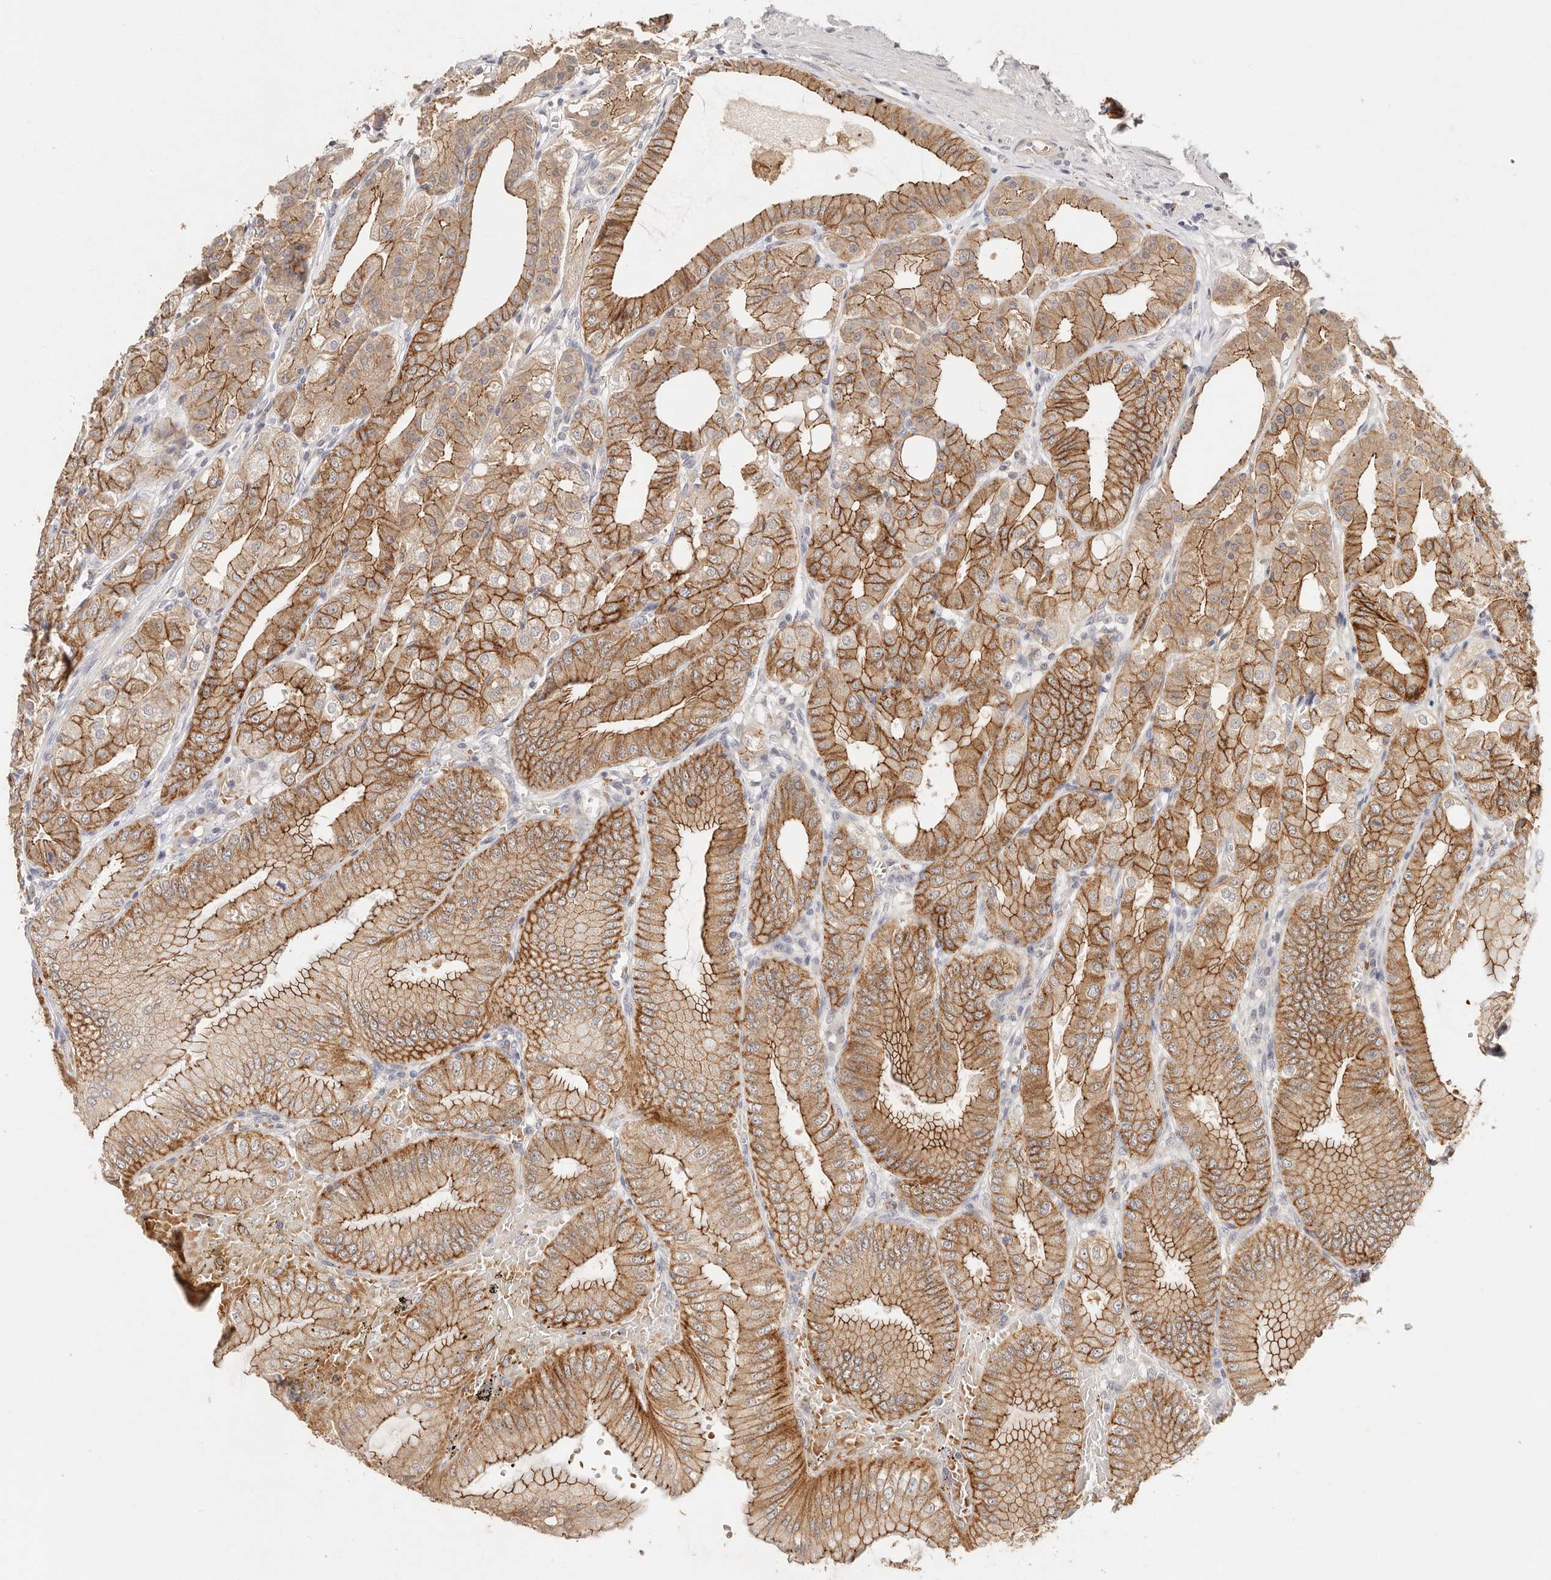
{"staining": {"intensity": "strong", "quantity": "25%-75%", "location": "cytoplasmic/membranous"}, "tissue": "stomach", "cell_type": "Glandular cells", "image_type": "normal", "snomed": [{"axis": "morphology", "description": "Normal tissue, NOS"}, {"axis": "topography", "description": "Stomach, lower"}], "caption": "DAB (3,3'-diaminobenzidine) immunohistochemical staining of normal human stomach shows strong cytoplasmic/membranous protein positivity in about 25%-75% of glandular cells.", "gene": "CXADR", "patient": {"sex": "male", "age": 71}}